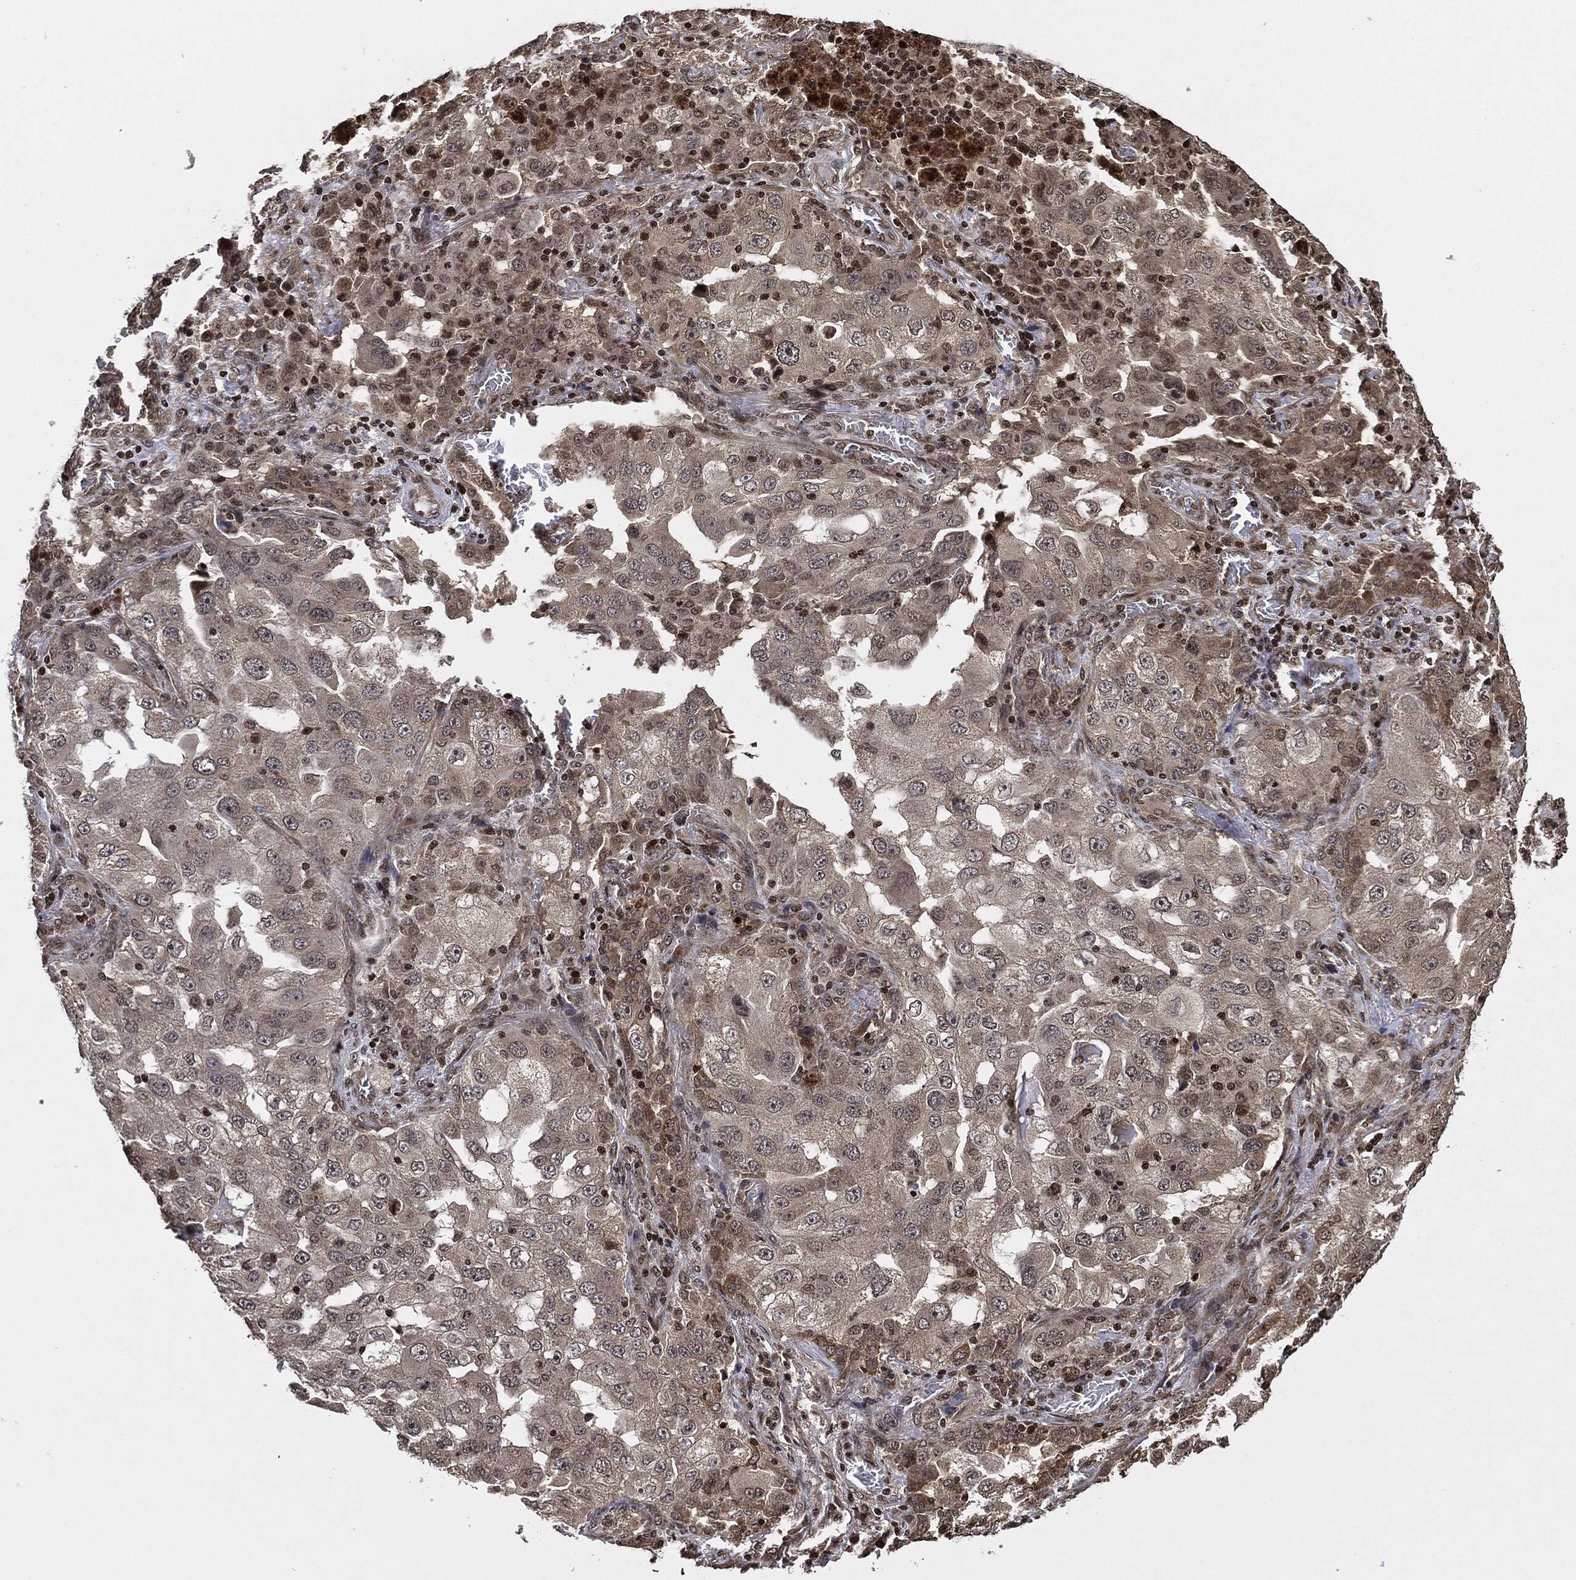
{"staining": {"intensity": "negative", "quantity": "none", "location": "none"}, "tissue": "lung cancer", "cell_type": "Tumor cells", "image_type": "cancer", "snomed": [{"axis": "morphology", "description": "Adenocarcinoma, NOS"}, {"axis": "topography", "description": "Lung"}], "caption": "Human adenocarcinoma (lung) stained for a protein using immunohistochemistry displays no positivity in tumor cells.", "gene": "PDK1", "patient": {"sex": "female", "age": 61}}